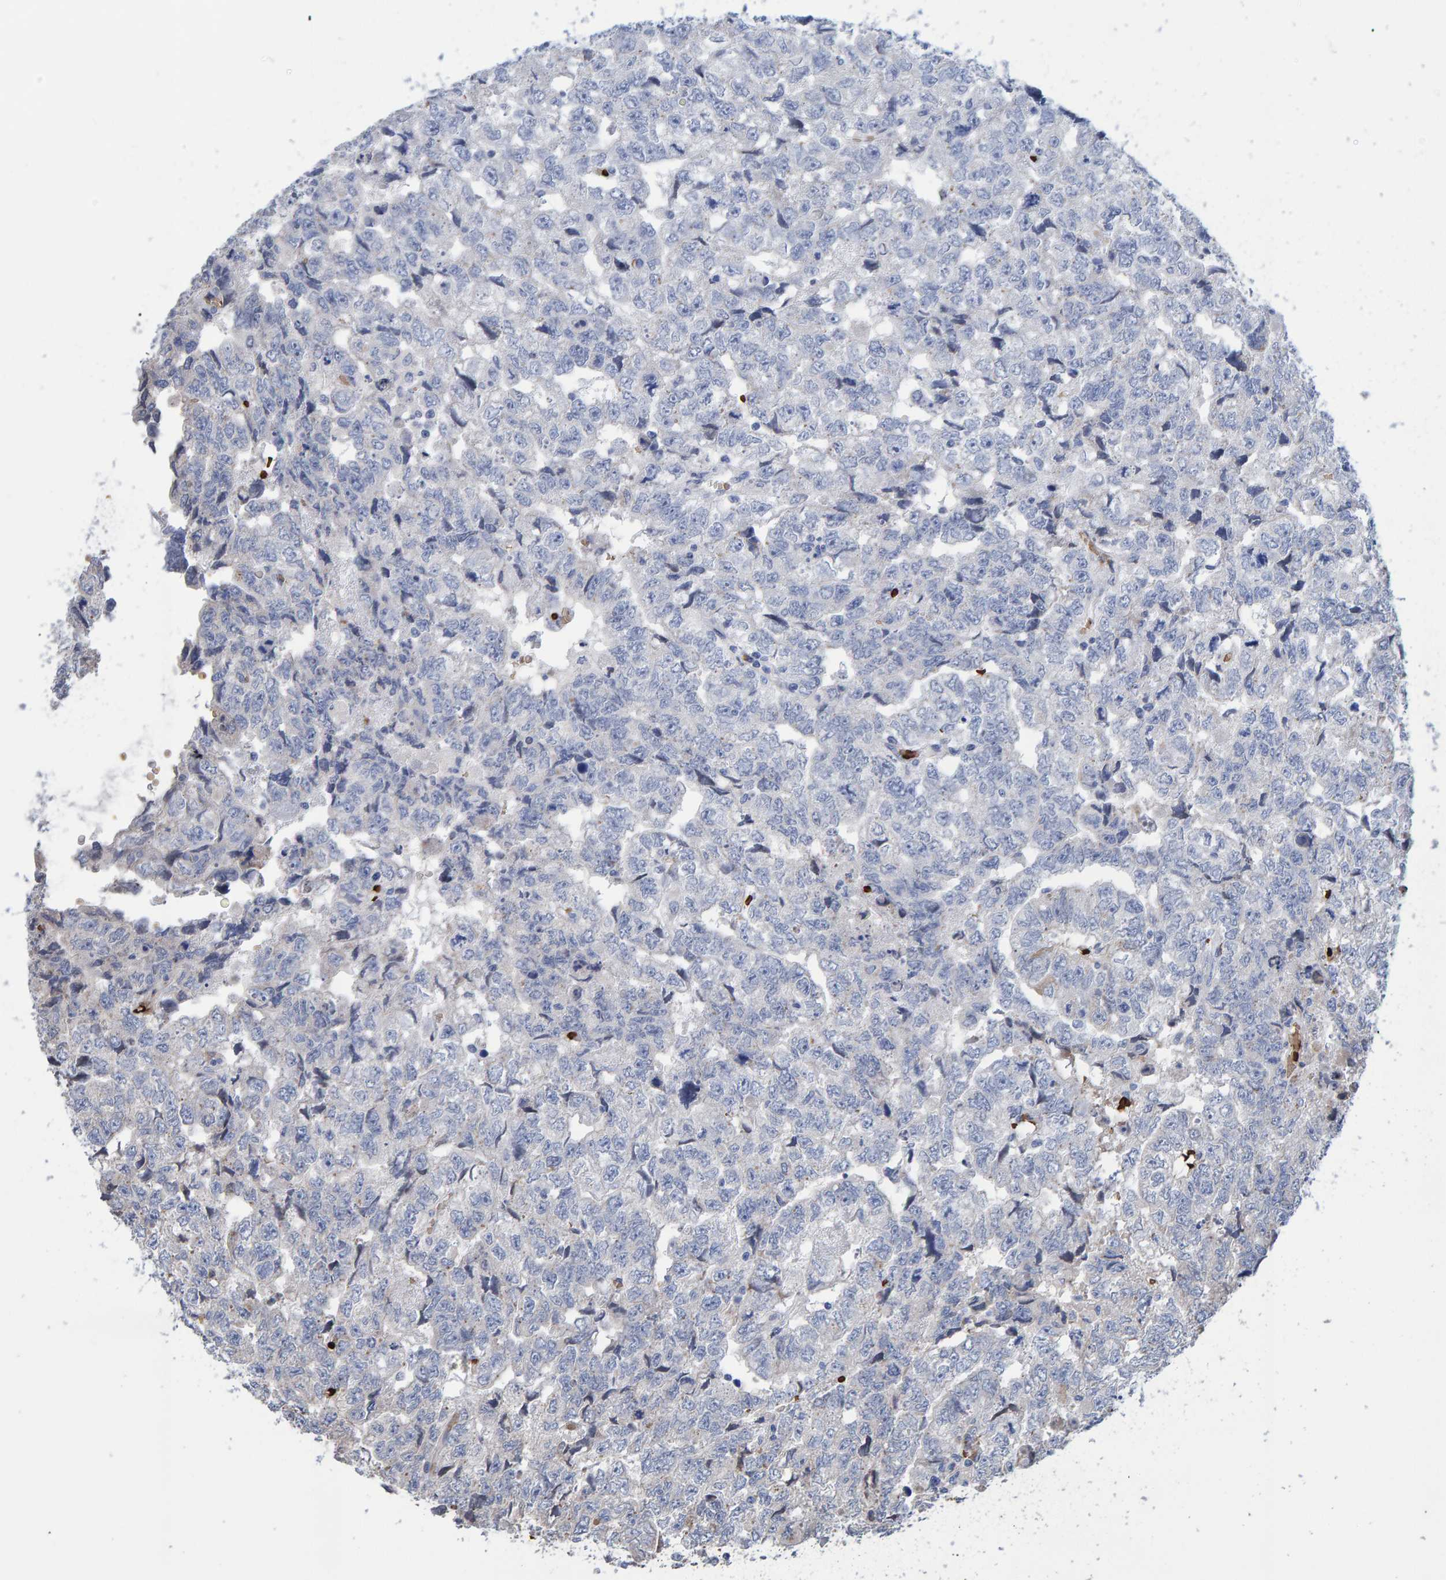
{"staining": {"intensity": "negative", "quantity": "none", "location": "none"}, "tissue": "testis cancer", "cell_type": "Tumor cells", "image_type": "cancer", "snomed": [{"axis": "morphology", "description": "Carcinoma, Embryonal, NOS"}, {"axis": "topography", "description": "Testis"}], "caption": "Human testis embryonal carcinoma stained for a protein using immunohistochemistry displays no expression in tumor cells.", "gene": "VPS9D1", "patient": {"sex": "male", "age": 36}}